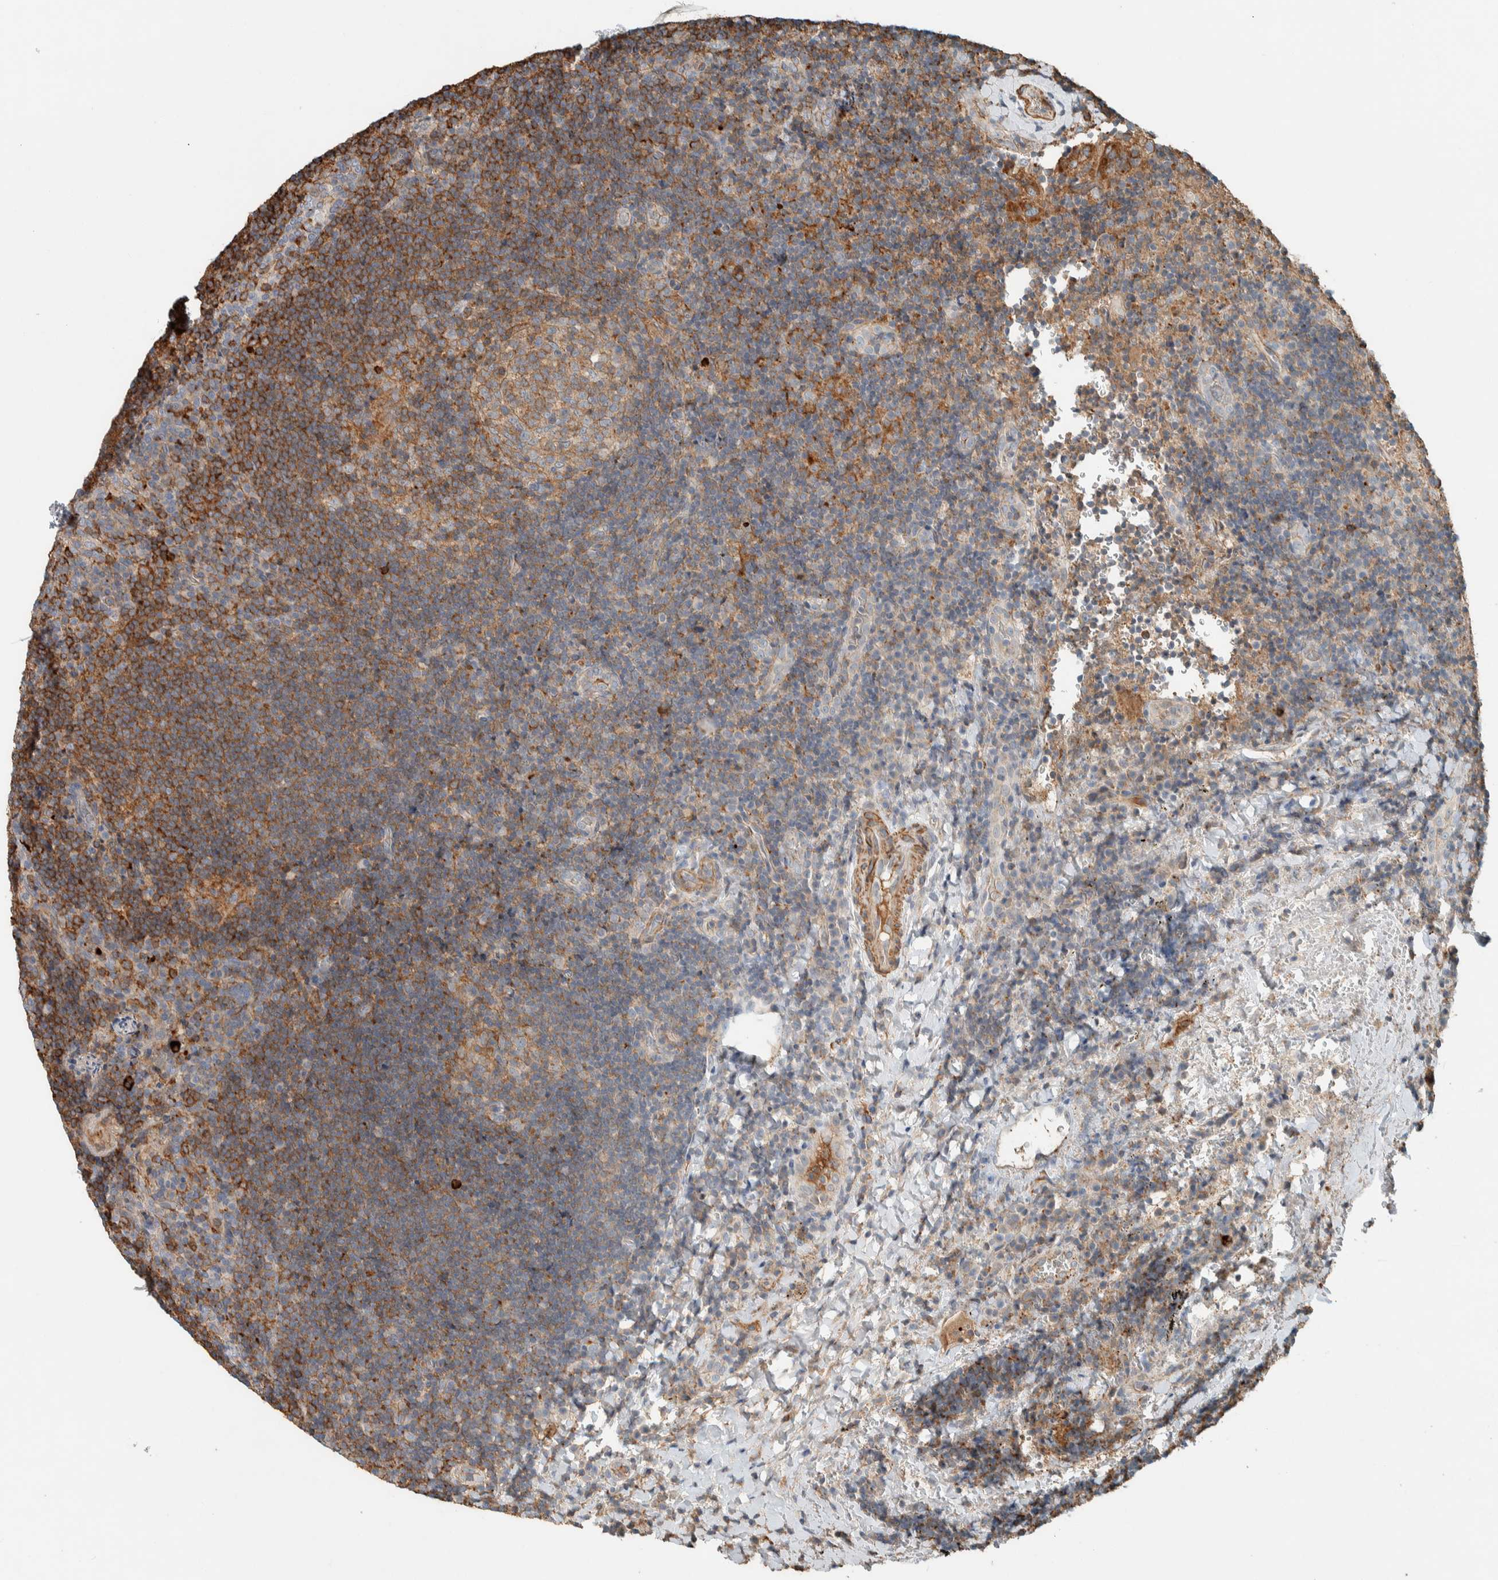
{"staining": {"intensity": "moderate", "quantity": "25%-75%", "location": "cytoplasmic/membranous"}, "tissue": "lymphoma", "cell_type": "Tumor cells", "image_type": "cancer", "snomed": [{"axis": "morphology", "description": "Malignant lymphoma, non-Hodgkin's type, High grade"}, {"axis": "topography", "description": "Tonsil"}], "caption": "This micrograph exhibits lymphoma stained with immunohistochemistry to label a protein in brown. The cytoplasmic/membranous of tumor cells show moderate positivity for the protein. Nuclei are counter-stained blue.", "gene": "CTBP2", "patient": {"sex": "female", "age": 36}}